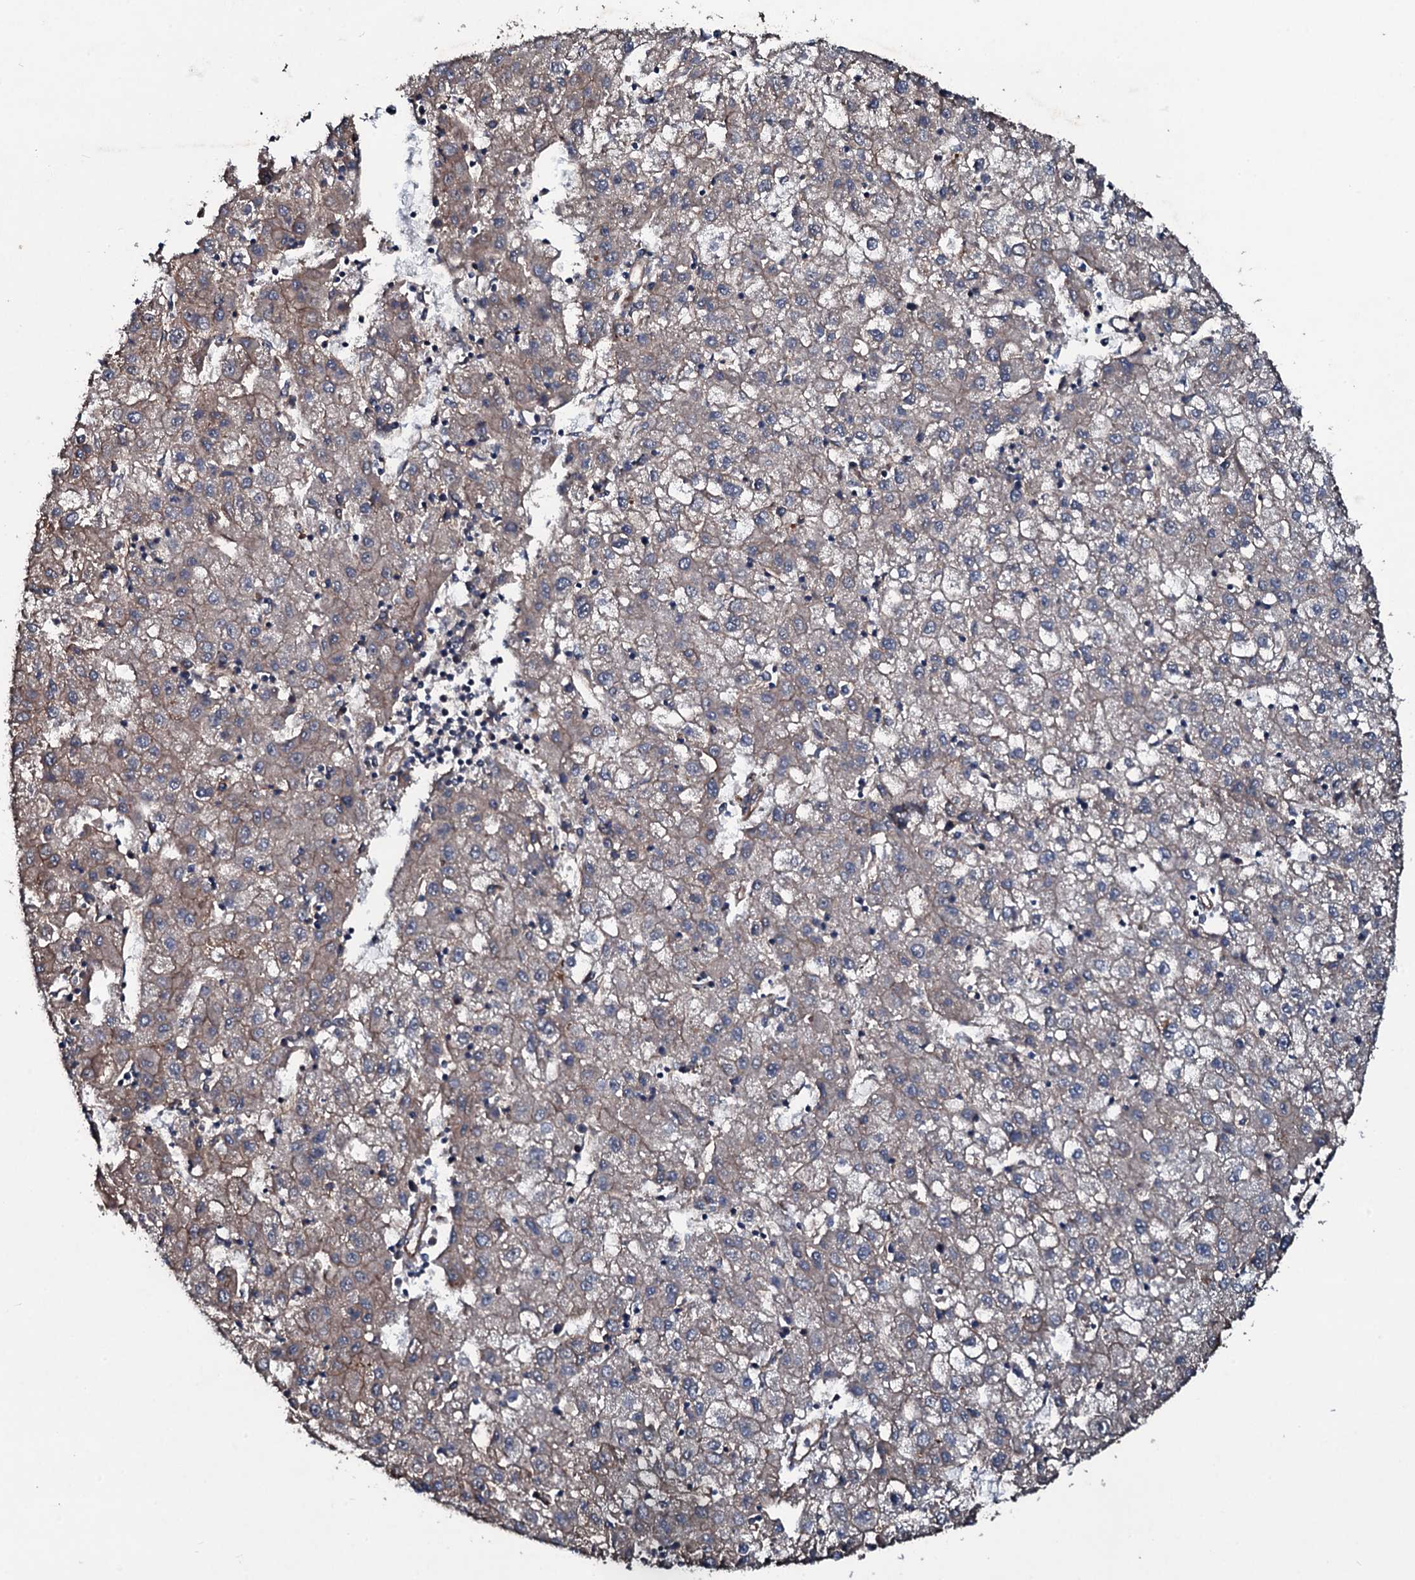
{"staining": {"intensity": "weak", "quantity": "25%-75%", "location": "cytoplasmic/membranous"}, "tissue": "liver cancer", "cell_type": "Tumor cells", "image_type": "cancer", "snomed": [{"axis": "morphology", "description": "Carcinoma, Hepatocellular, NOS"}, {"axis": "topography", "description": "Liver"}], "caption": "Immunohistochemical staining of hepatocellular carcinoma (liver) demonstrates low levels of weak cytoplasmic/membranous positivity in approximately 25%-75% of tumor cells.", "gene": "DMAC2", "patient": {"sex": "male", "age": 72}}